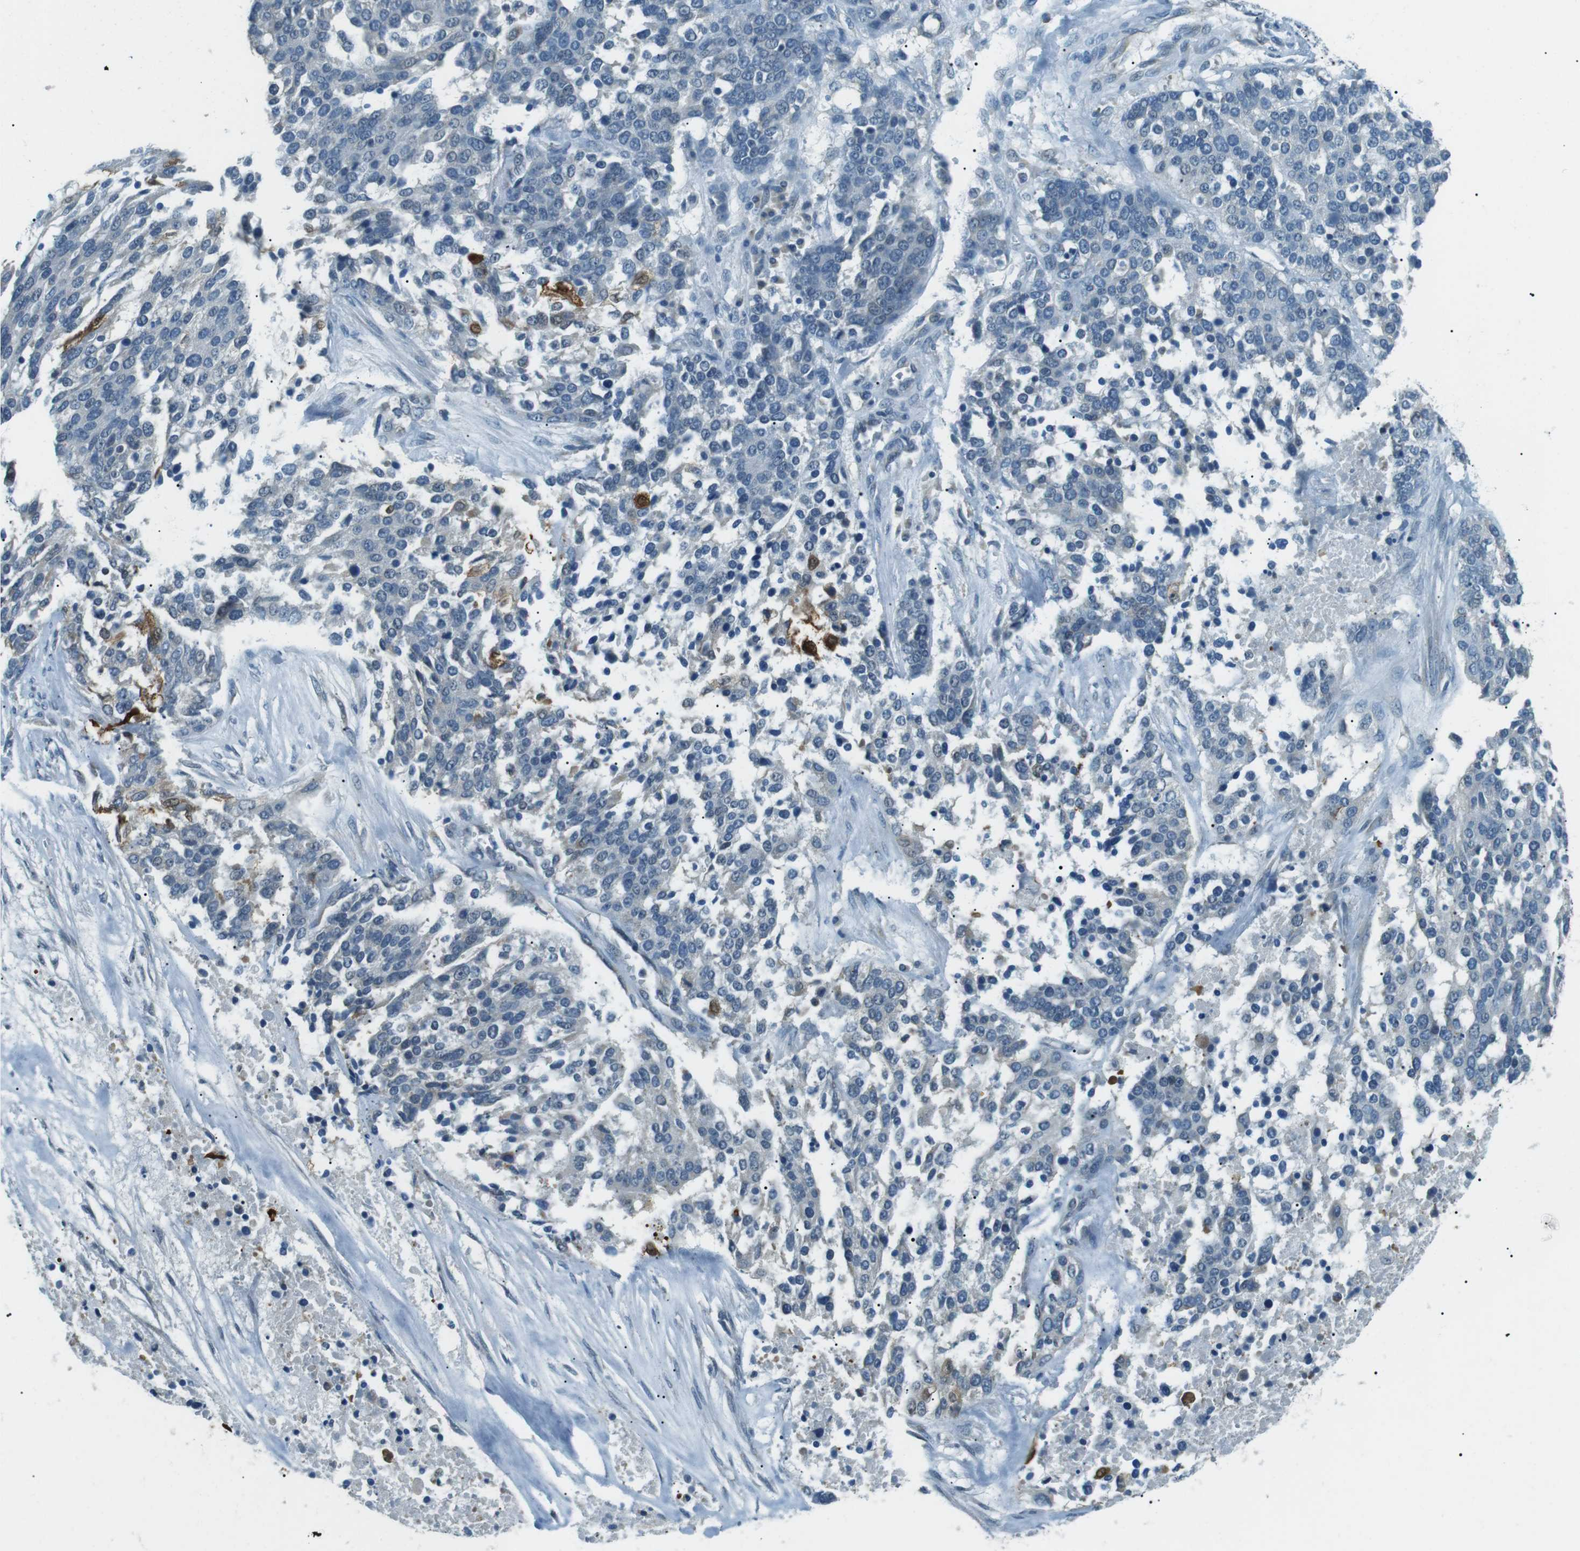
{"staining": {"intensity": "strong", "quantity": "<25%", "location": "cytoplasmic/membranous,nuclear"}, "tissue": "ovarian cancer", "cell_type": "Tumor cells", "image_type": "cancer", "snomed": [{"axis": "morphology", "description": "Cystadenocarcinoma, serous, NOS"}, {"axis": "topography", "description": "Ovary"}], "caption": "Tumor cells show medium levels of strong cytoplasmic/membranous and nuclear staining in approximately <25% of cells in ovarian cancer.", "gene": "SERPINB2", "patient": {"sex": "female", "age": 44}}